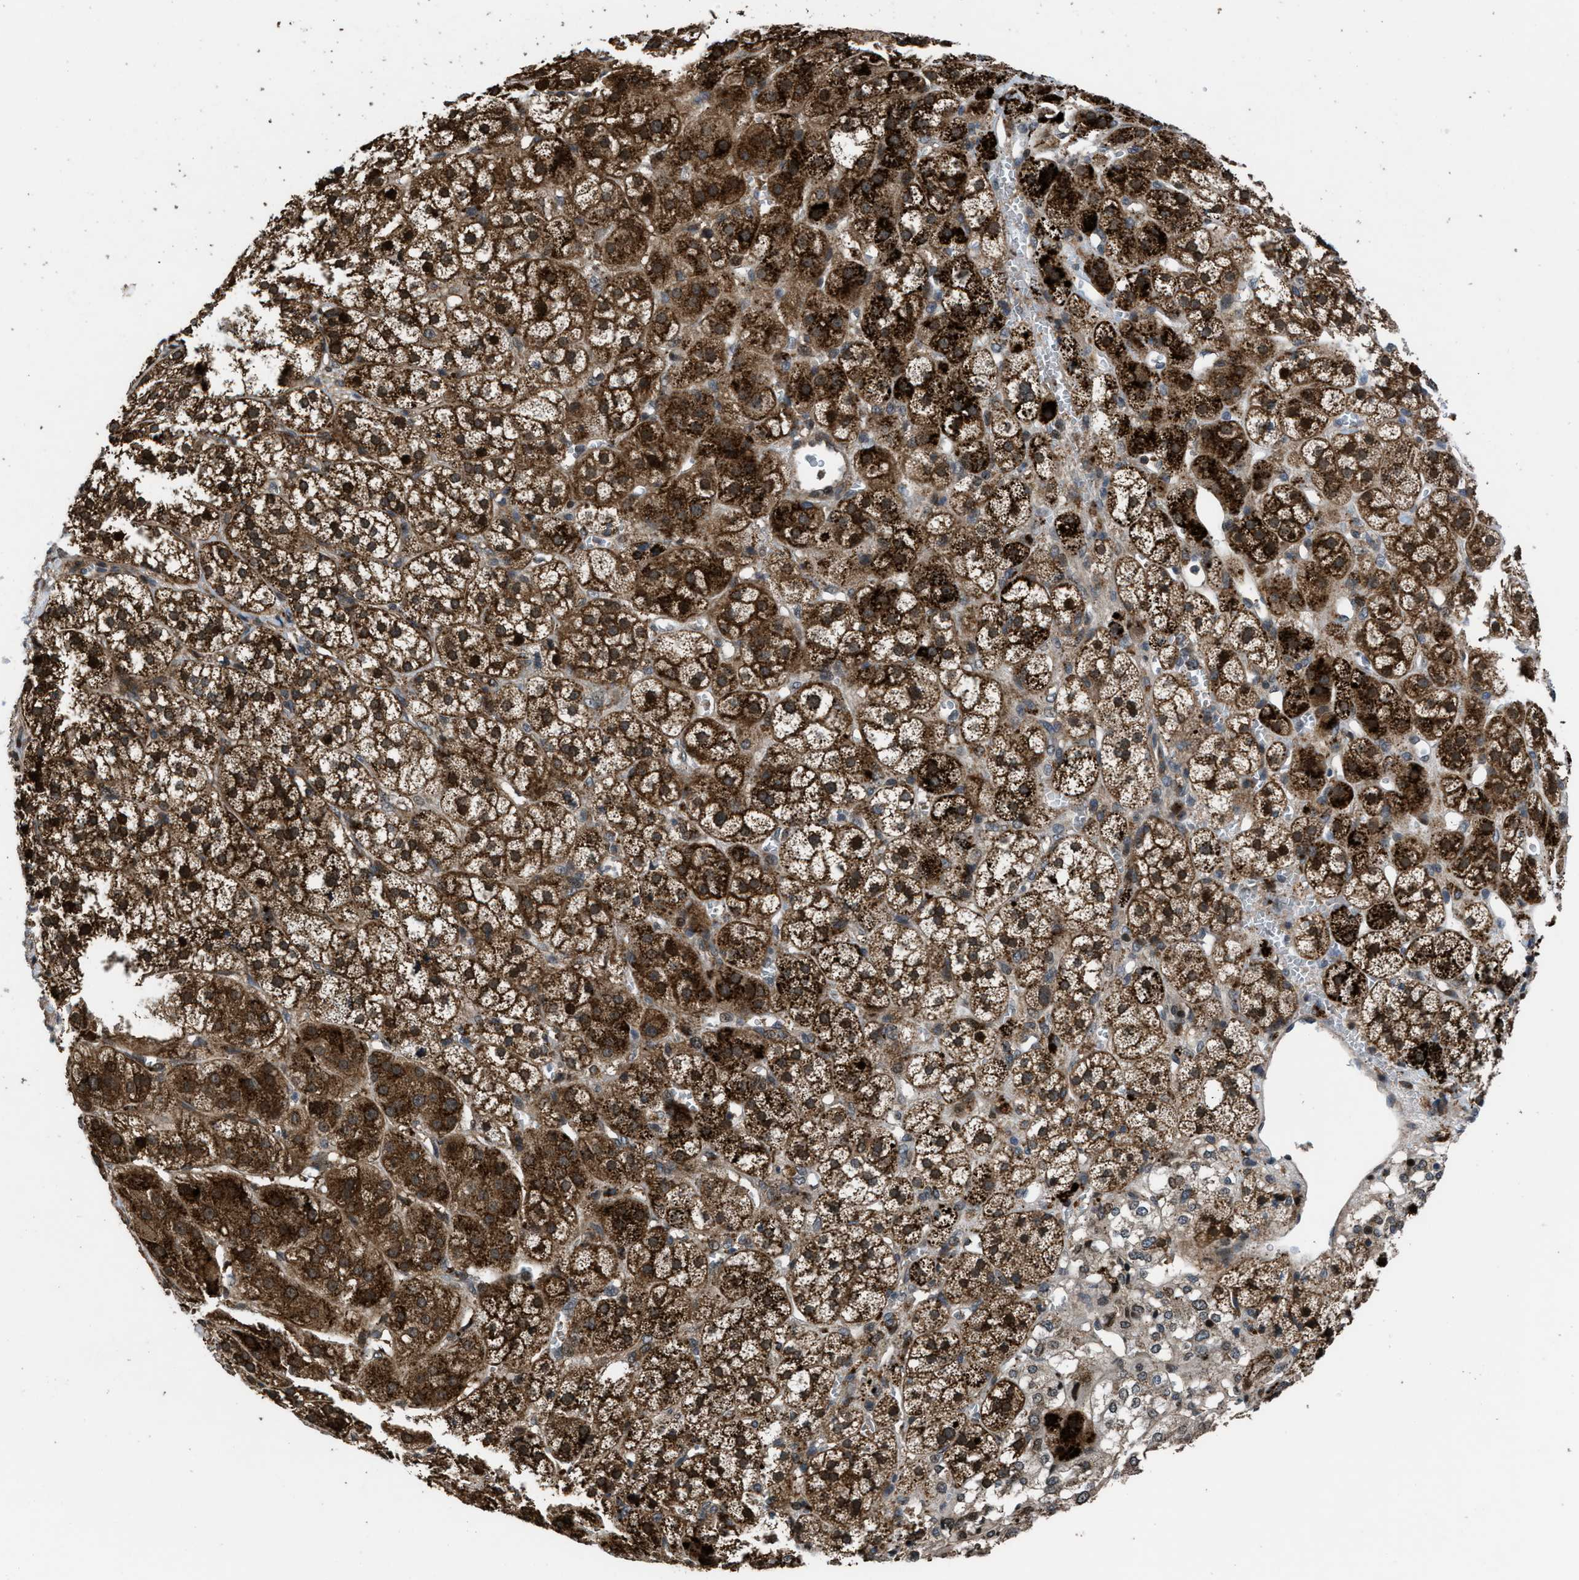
{"staining": {"intensity": "strong", "quantity": ">75%", "location": "cytoplasmic/membranous"}, "tissue": "adrenal gland", "cell_type": "Glandular cells", "image_type": "normal", "snomed": [{"axis": "morphology", "description": "Normal tissue, NOS"}, {"axis": "topography", "description": "Adrenal gland"}], "caption": "The photomicrograph reveals staining of unremarkable adrenal gland, revealing strong cytoplasmic/membranous protein expression (brown color) within glandular cells.", "gene": "CTBS", "patient": {"sex": "male", "age": 56}}